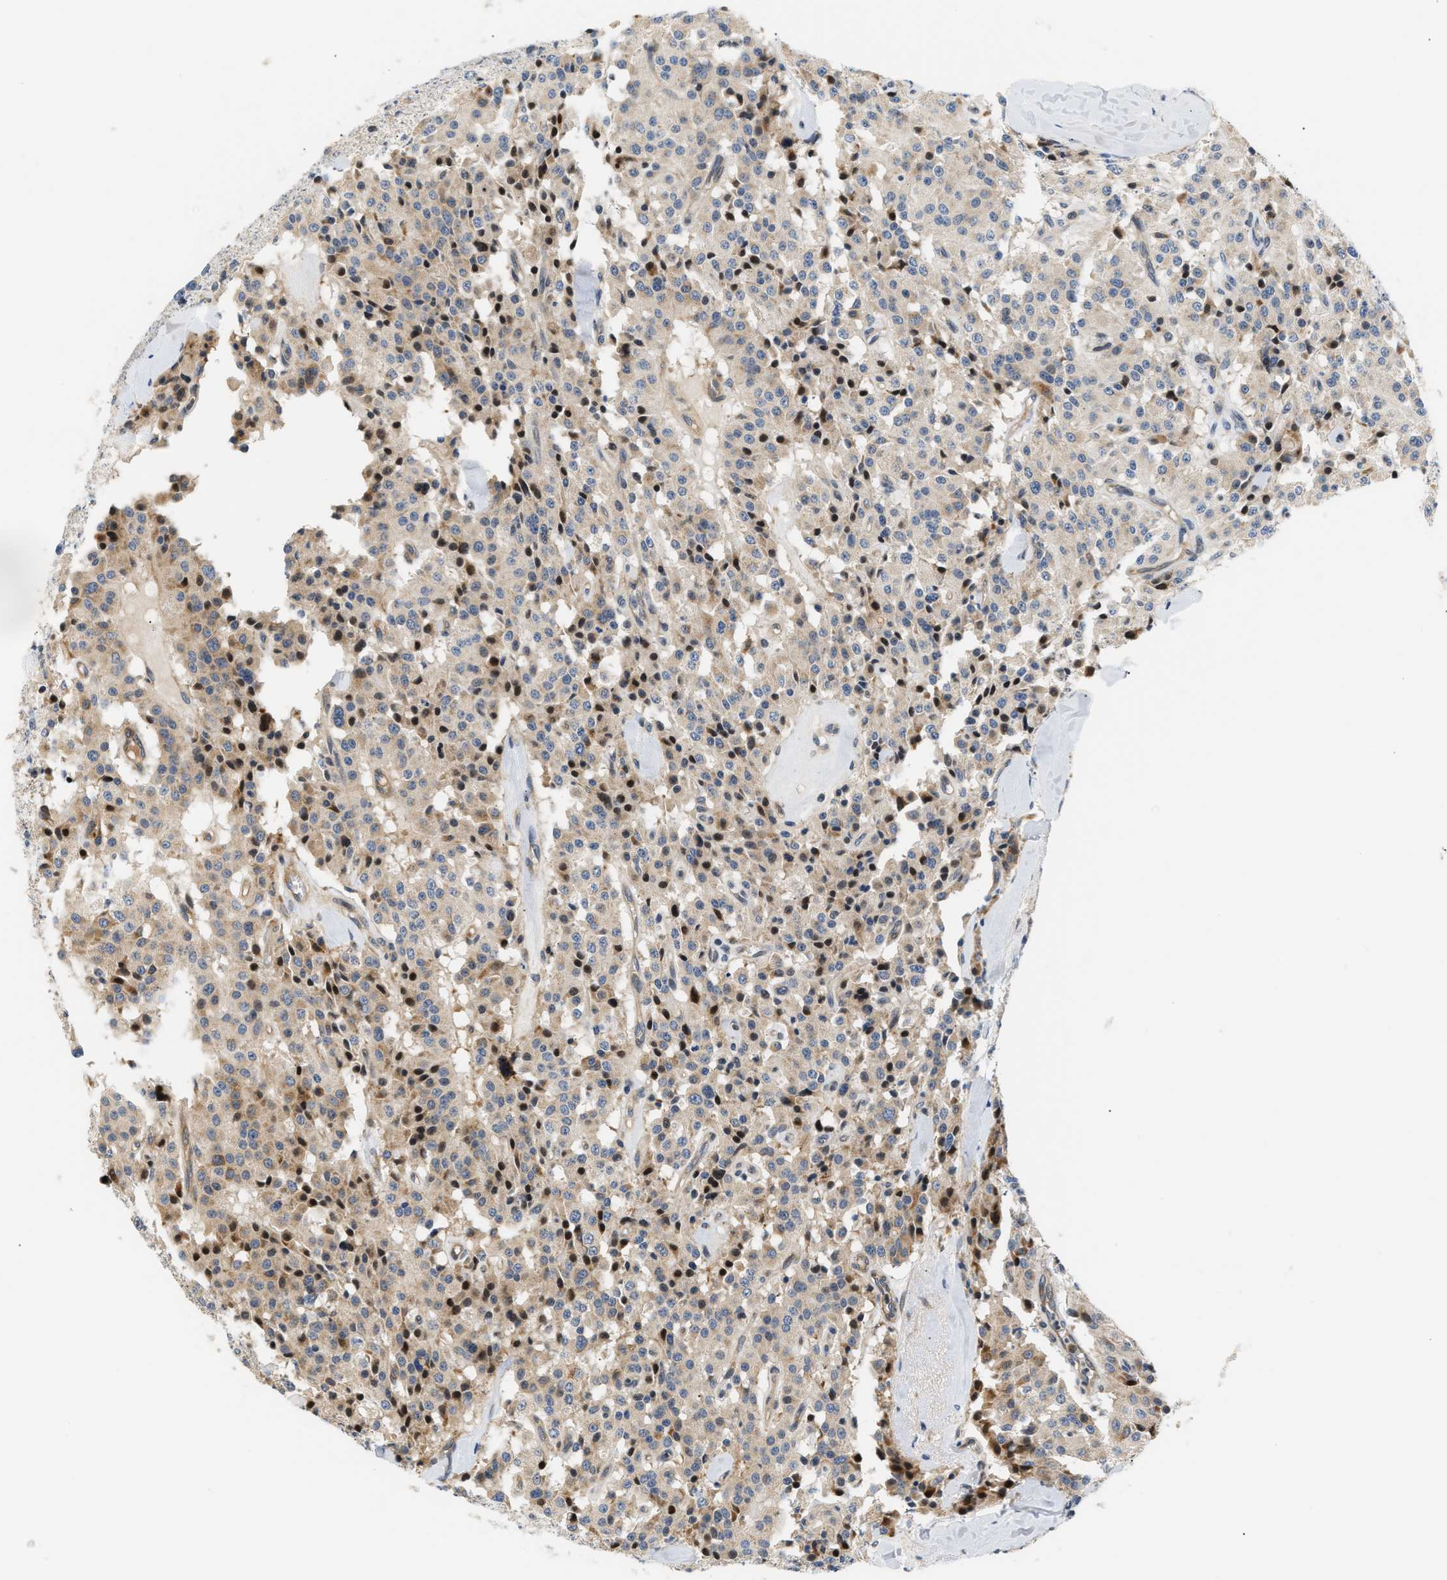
{"staining": {"intensity": "moderate", "quantity": "25%-75%", "location": "cytoplasmic/membranous"}, "tissue": "carcinoid", "cell_type": "Tumor cells", "image_type": "cancer", "snomed": [{"axis": "morphology", "description": "Carcinoid, malignant, NOS"}, {"axis": "topography", "description": "Lung"}], "caption": "Protein expression analysis of carcinoid exhibits moderate cytoplasmic/membranous expression in approximately 25%-75% of tumor cells.", "gene": "TNIP2", "patient": {"sex": "male", "age": 30}}